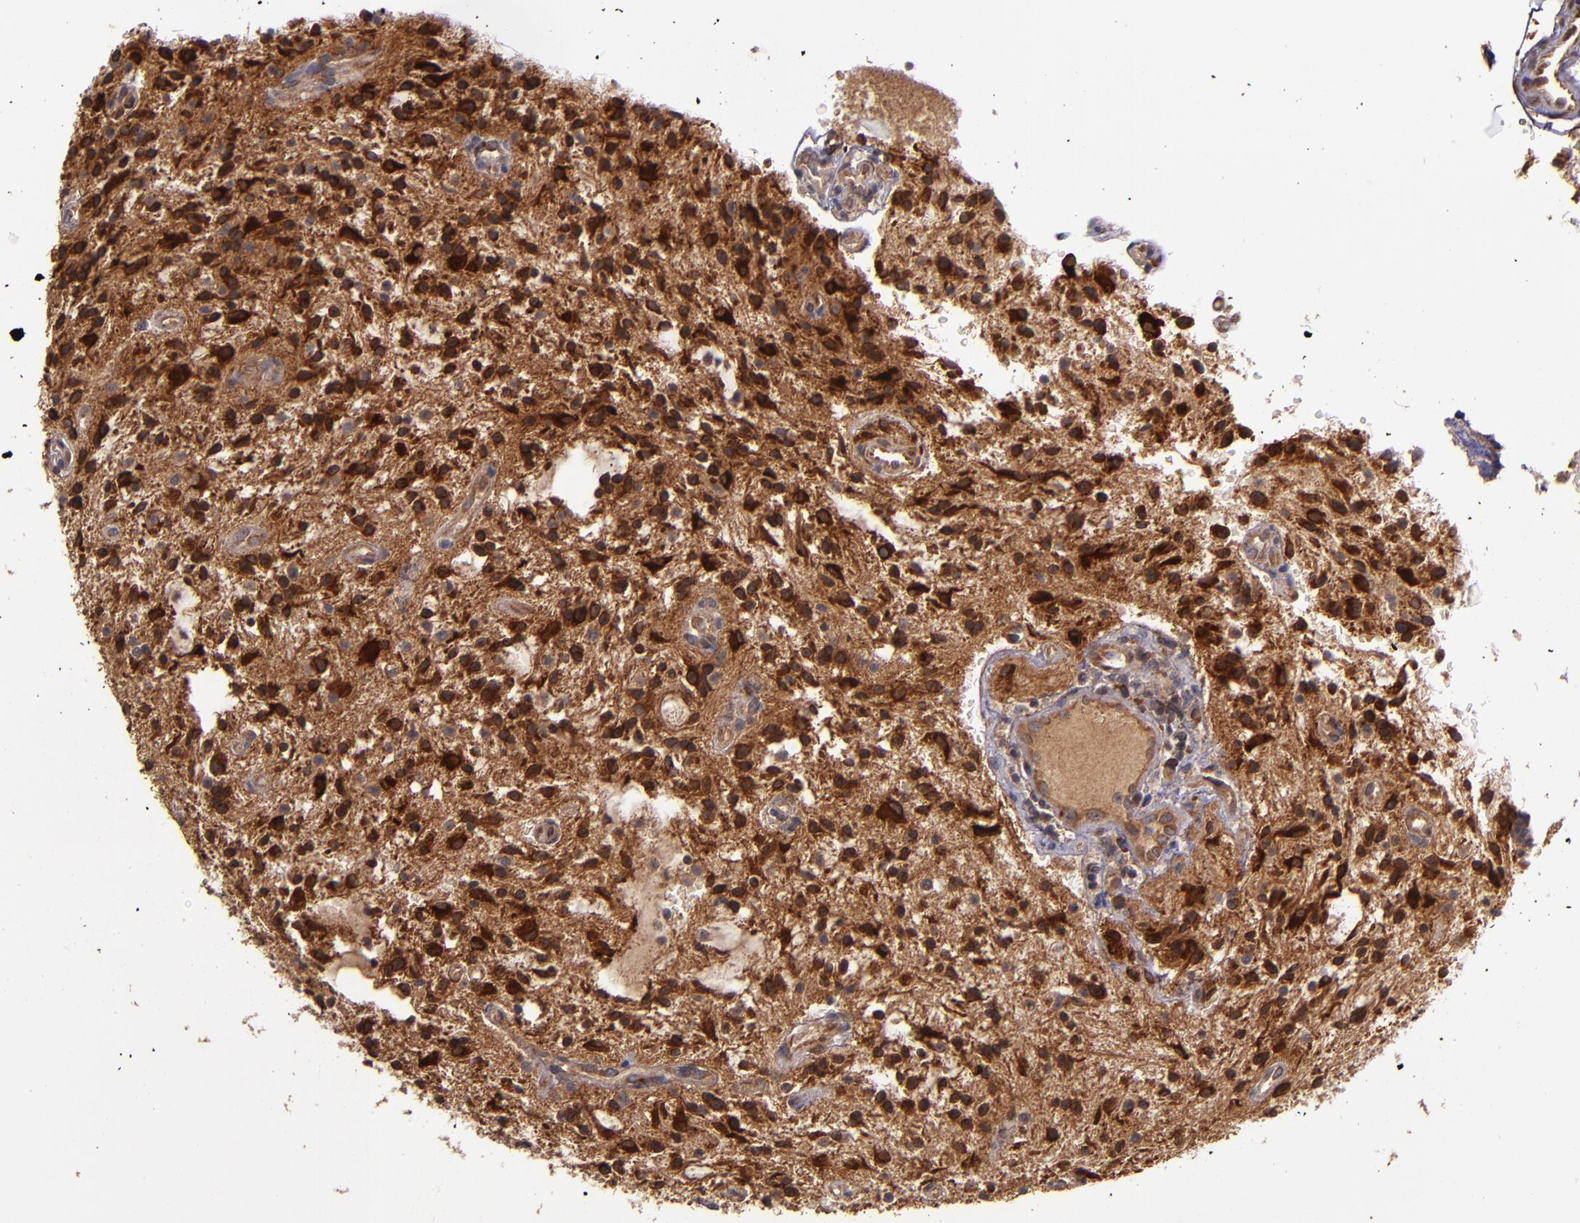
{"staining": {"intensity": "strong", "quantity": ">75%", "location": "cytoplasmic/membranous"}, "tissue": "glioma", "cell_type": "Tumor cells", "image_type": "cancer", "snomed": [{"axis": "morphology", "description": "Glioma, malignant, NOS"}, {"axis": "topography", "description": "Cerebellum"}], "caption": "Malignant glioma stained for a protein exhibits strong cytoplasmic/membranous positivity in tumor cells.", "gene": "PRAF2", "patient": {"sex": "female", "age": 10}}